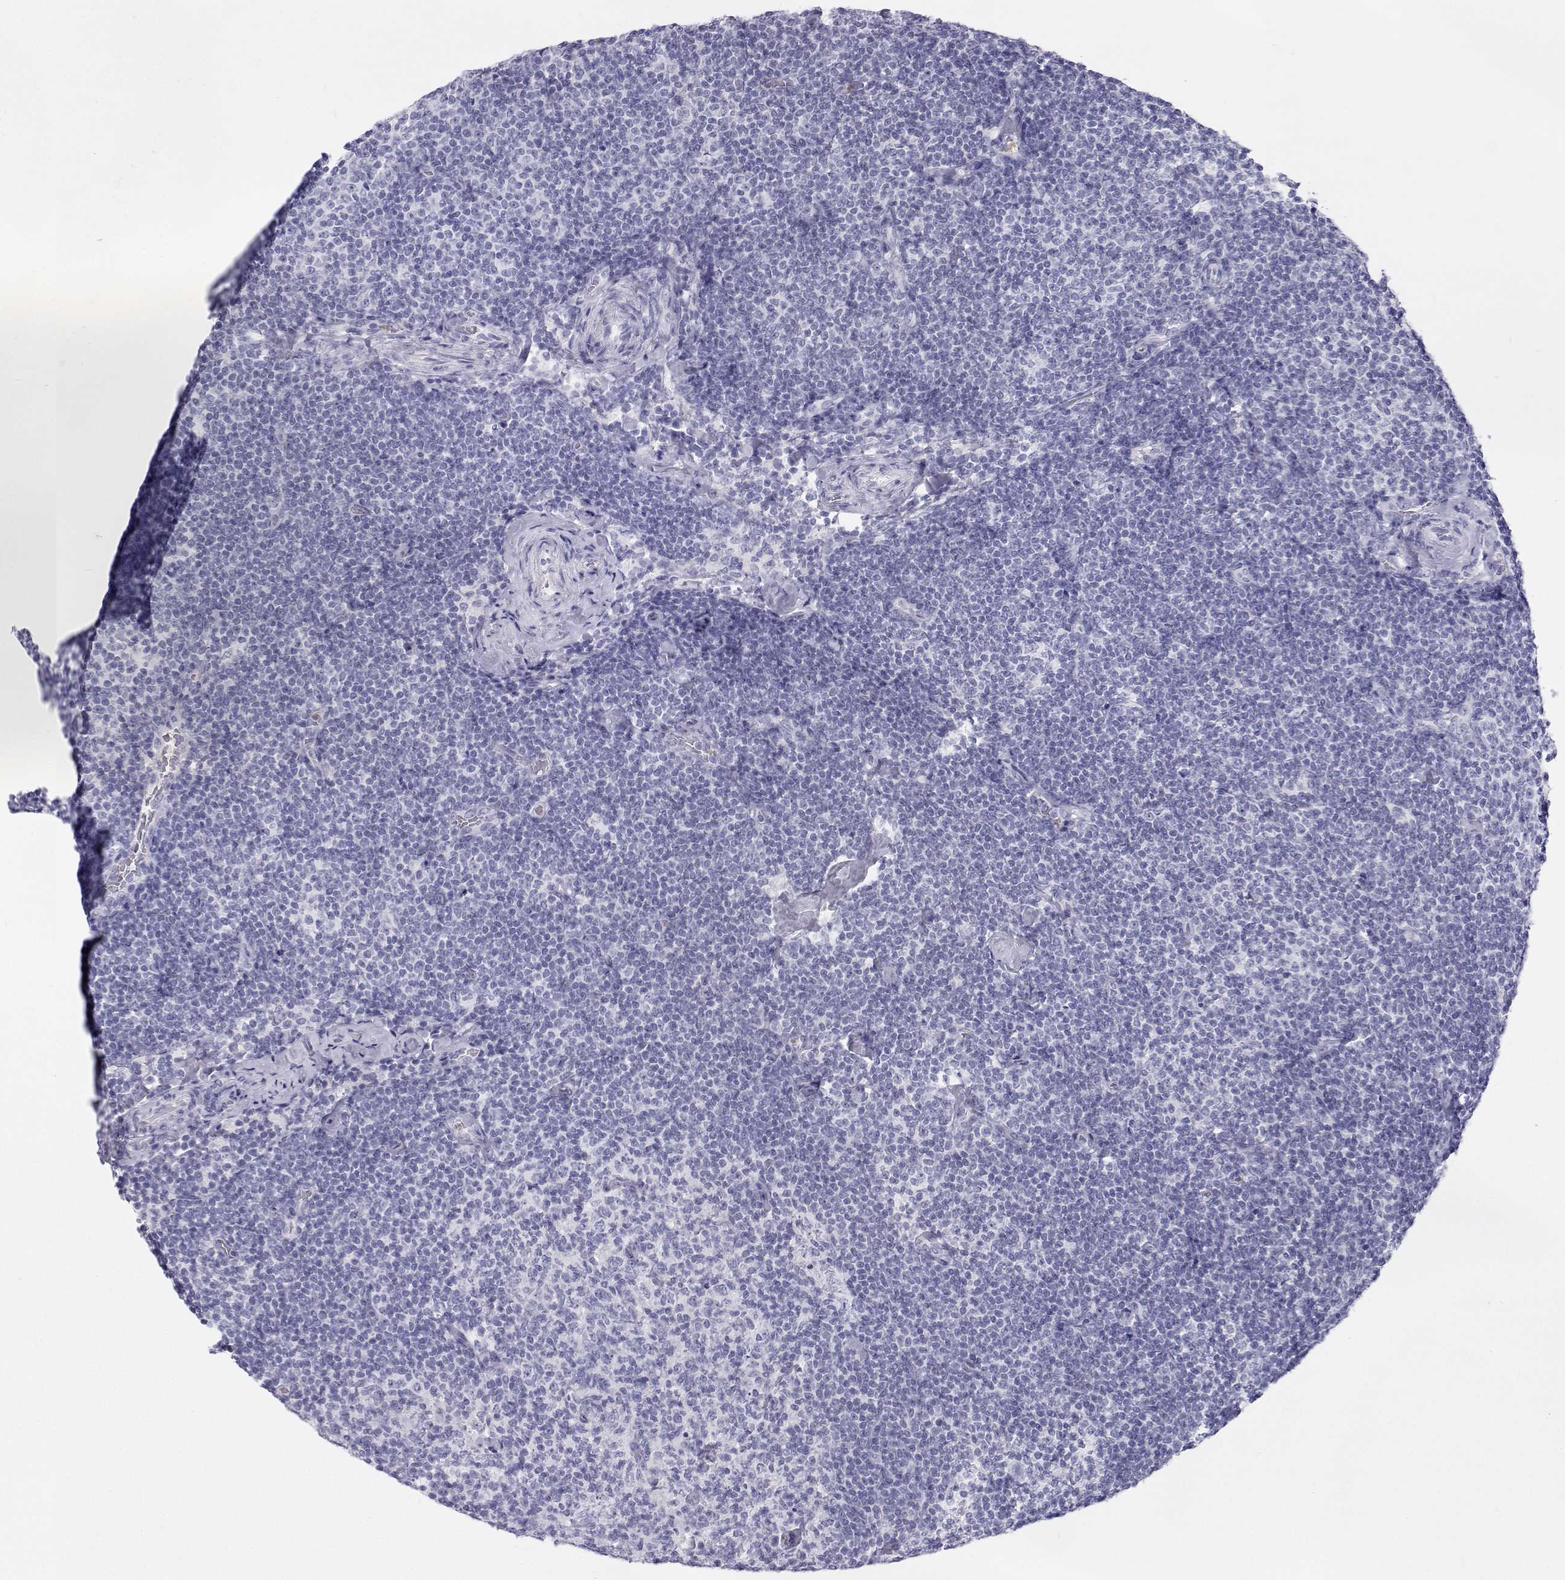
{"staining": {"intensity": "negative", "quantity": "none", "location": "none"}, "tissue": "lymphoma", "cell_type": "Tumor cells", "image_type": "cancer", "snomed": [{"axis": "morphology", "description": "Malignant lymphoma, non-Hodgkin's type, Low grade"}, {"axis": "topography", "description": "Lymph node"}], "caption": "Protein analysis of lymphoma shows no significant expression in tumor cells.", "gene": "SFTPB", "patient": {"sex": "male", "age": 81}}